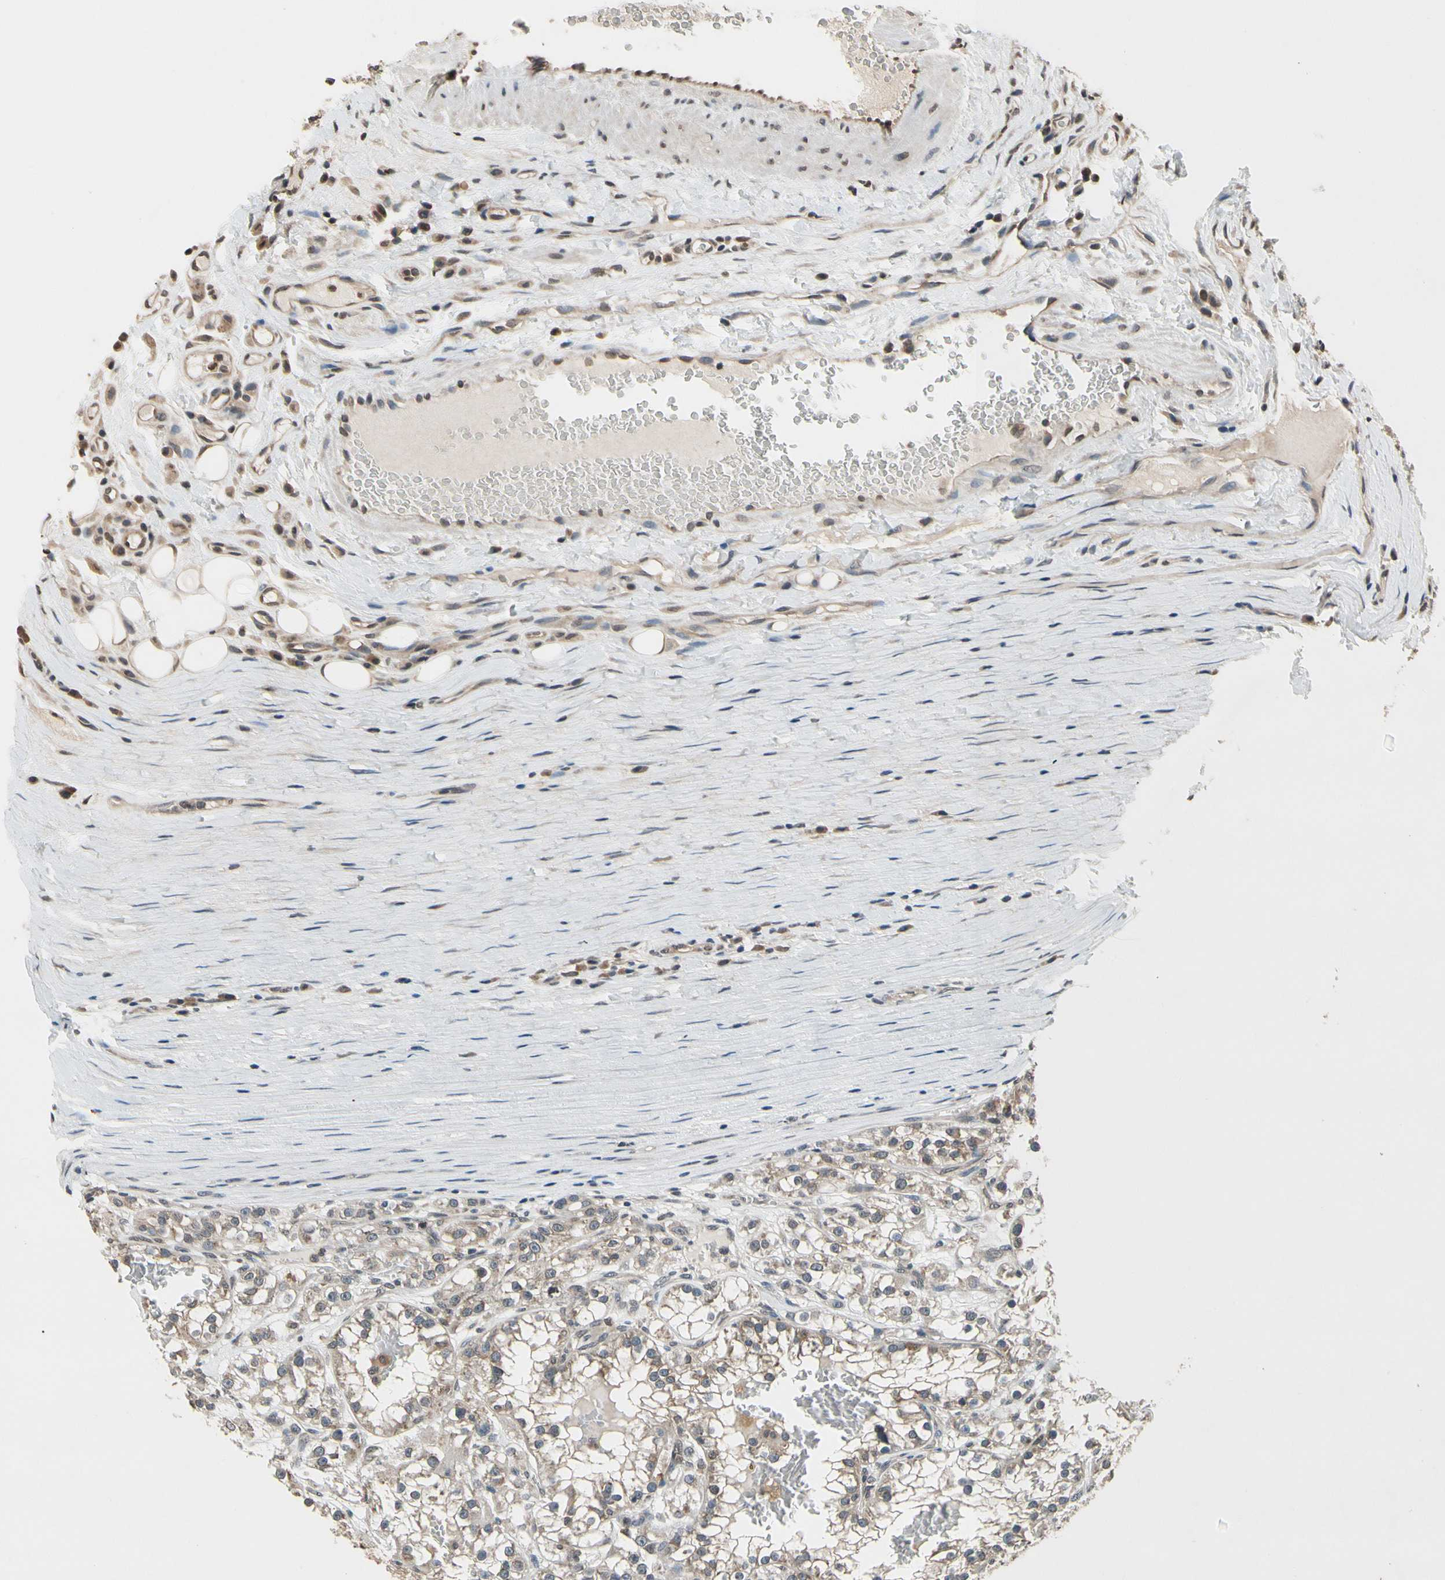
{"staining": {"intensity": "weak", "quantity": ">75%", "location": "cytoplasmic/membranous"}, "tissue": "renal cancer", "cell_type": "Tumor cells", "image_type": "cancer", "snomed": [{"axis": "morphology", "description": "Adenocarcinoma, NOS"}, {"axis": "topography", "description": "Kidney"}], "caption": "Immunohistochemistry (IHC) (DAB (3,3'-diaminobenzidine)) staining of adenocarcinoma (renal) reveals weak cytoplasmic/membranous protein expression in approximately >75% of tumor cells. The staining is performed using DAB (3,3'-diaminobenzidine) brown chromogen to label protein expression. The nuclei are counter-stained blue using hematoxylin.", "gene": "GCLC", "patient": {"sex": "female", "age": 52}}